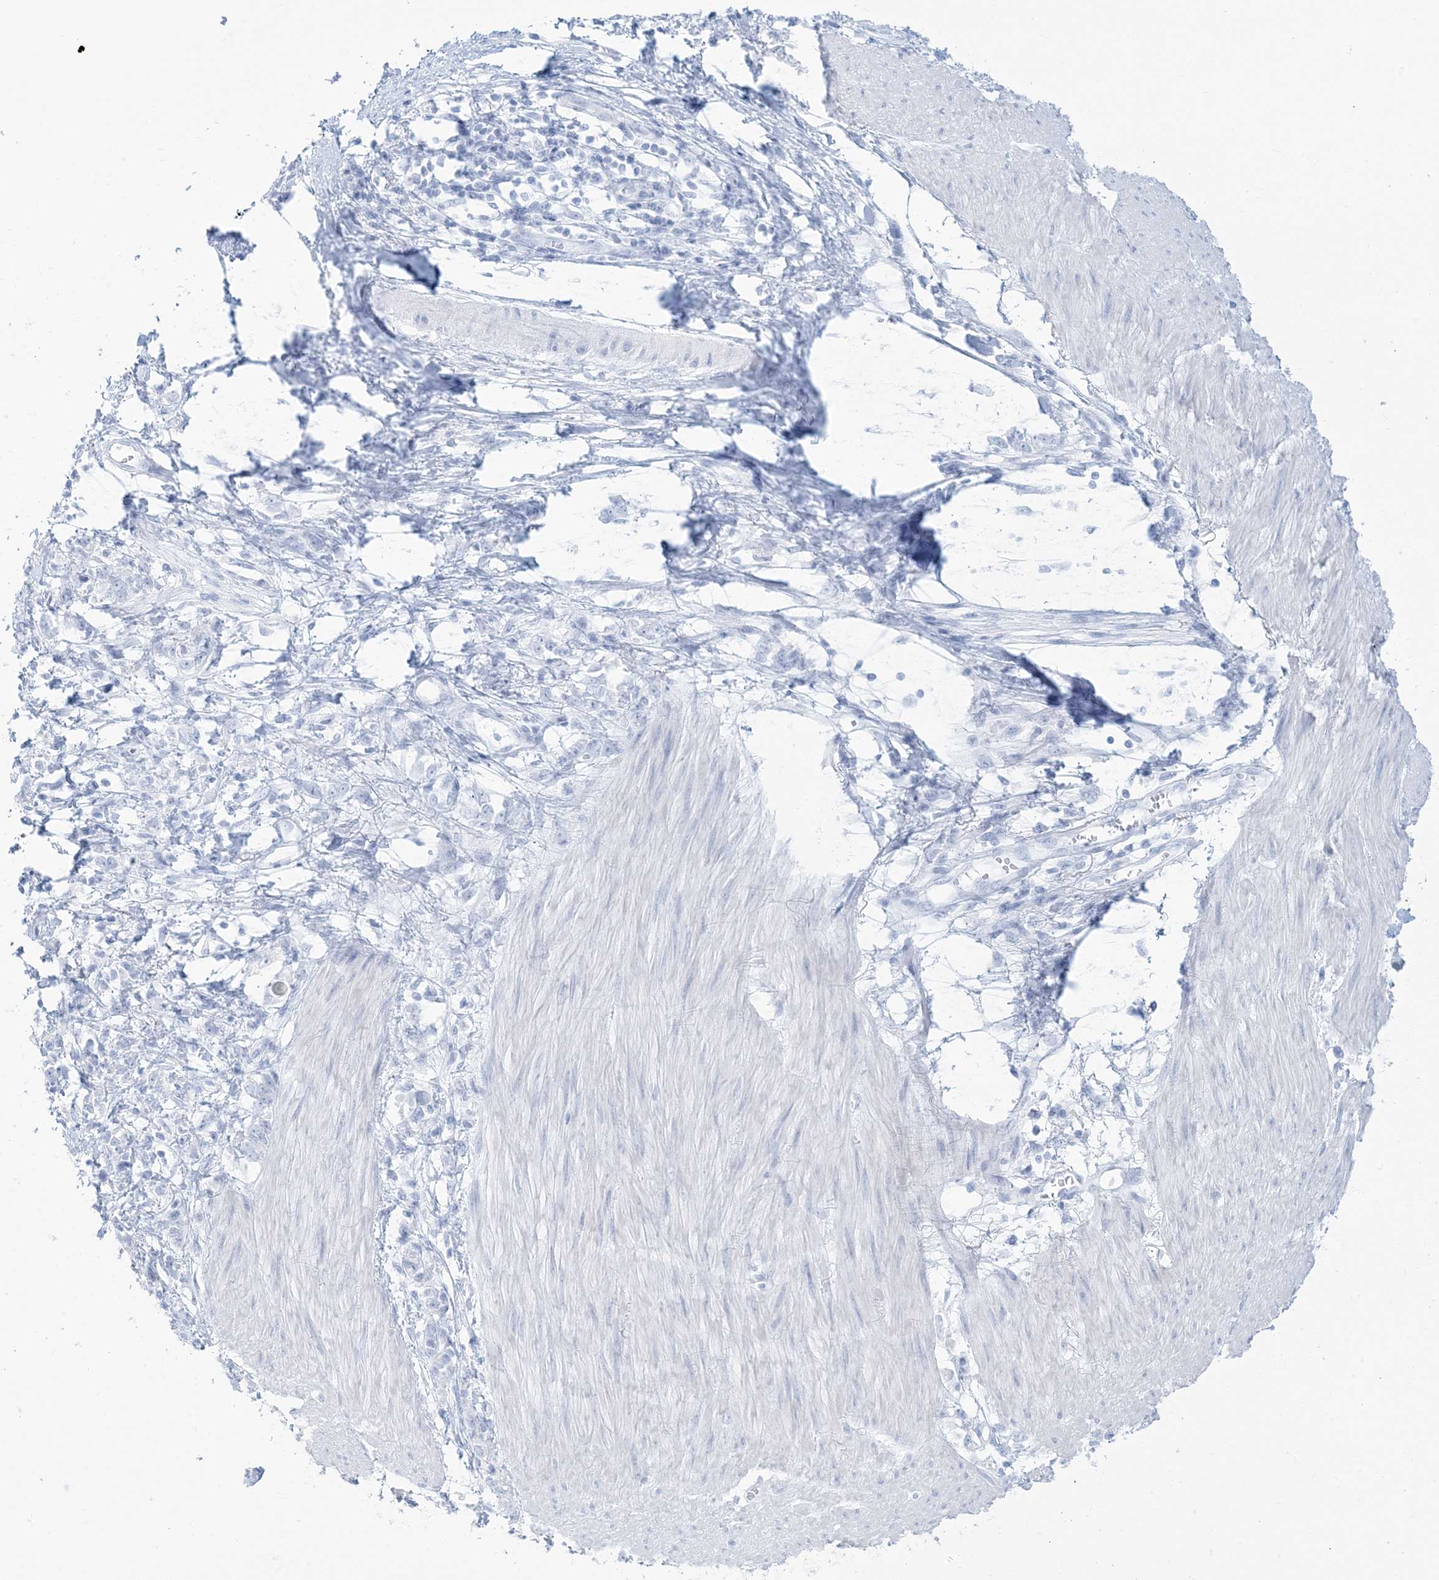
{"staining": {"intensity": "negative", "quantity": "none", "location": "none"}, "tissue": "stomach cancer", "cell_type": "Tumor cells", "image_type": "cancer", "snomed": [{"axis": "morphology", "description": "Adenocarcinoma, NOS"}, {"axis": "topography", "description": "Stomach"}], "caption": "IHC photomicrograph of human stomach cancer (adenocarcinoma) stained for a protein (brown), which displays no staining in tumor cells. (Brightfield microscopy of DAB IHC at high magnification).", "gene": "AGXT", "patient": {"sex": "female", "age": 76}}